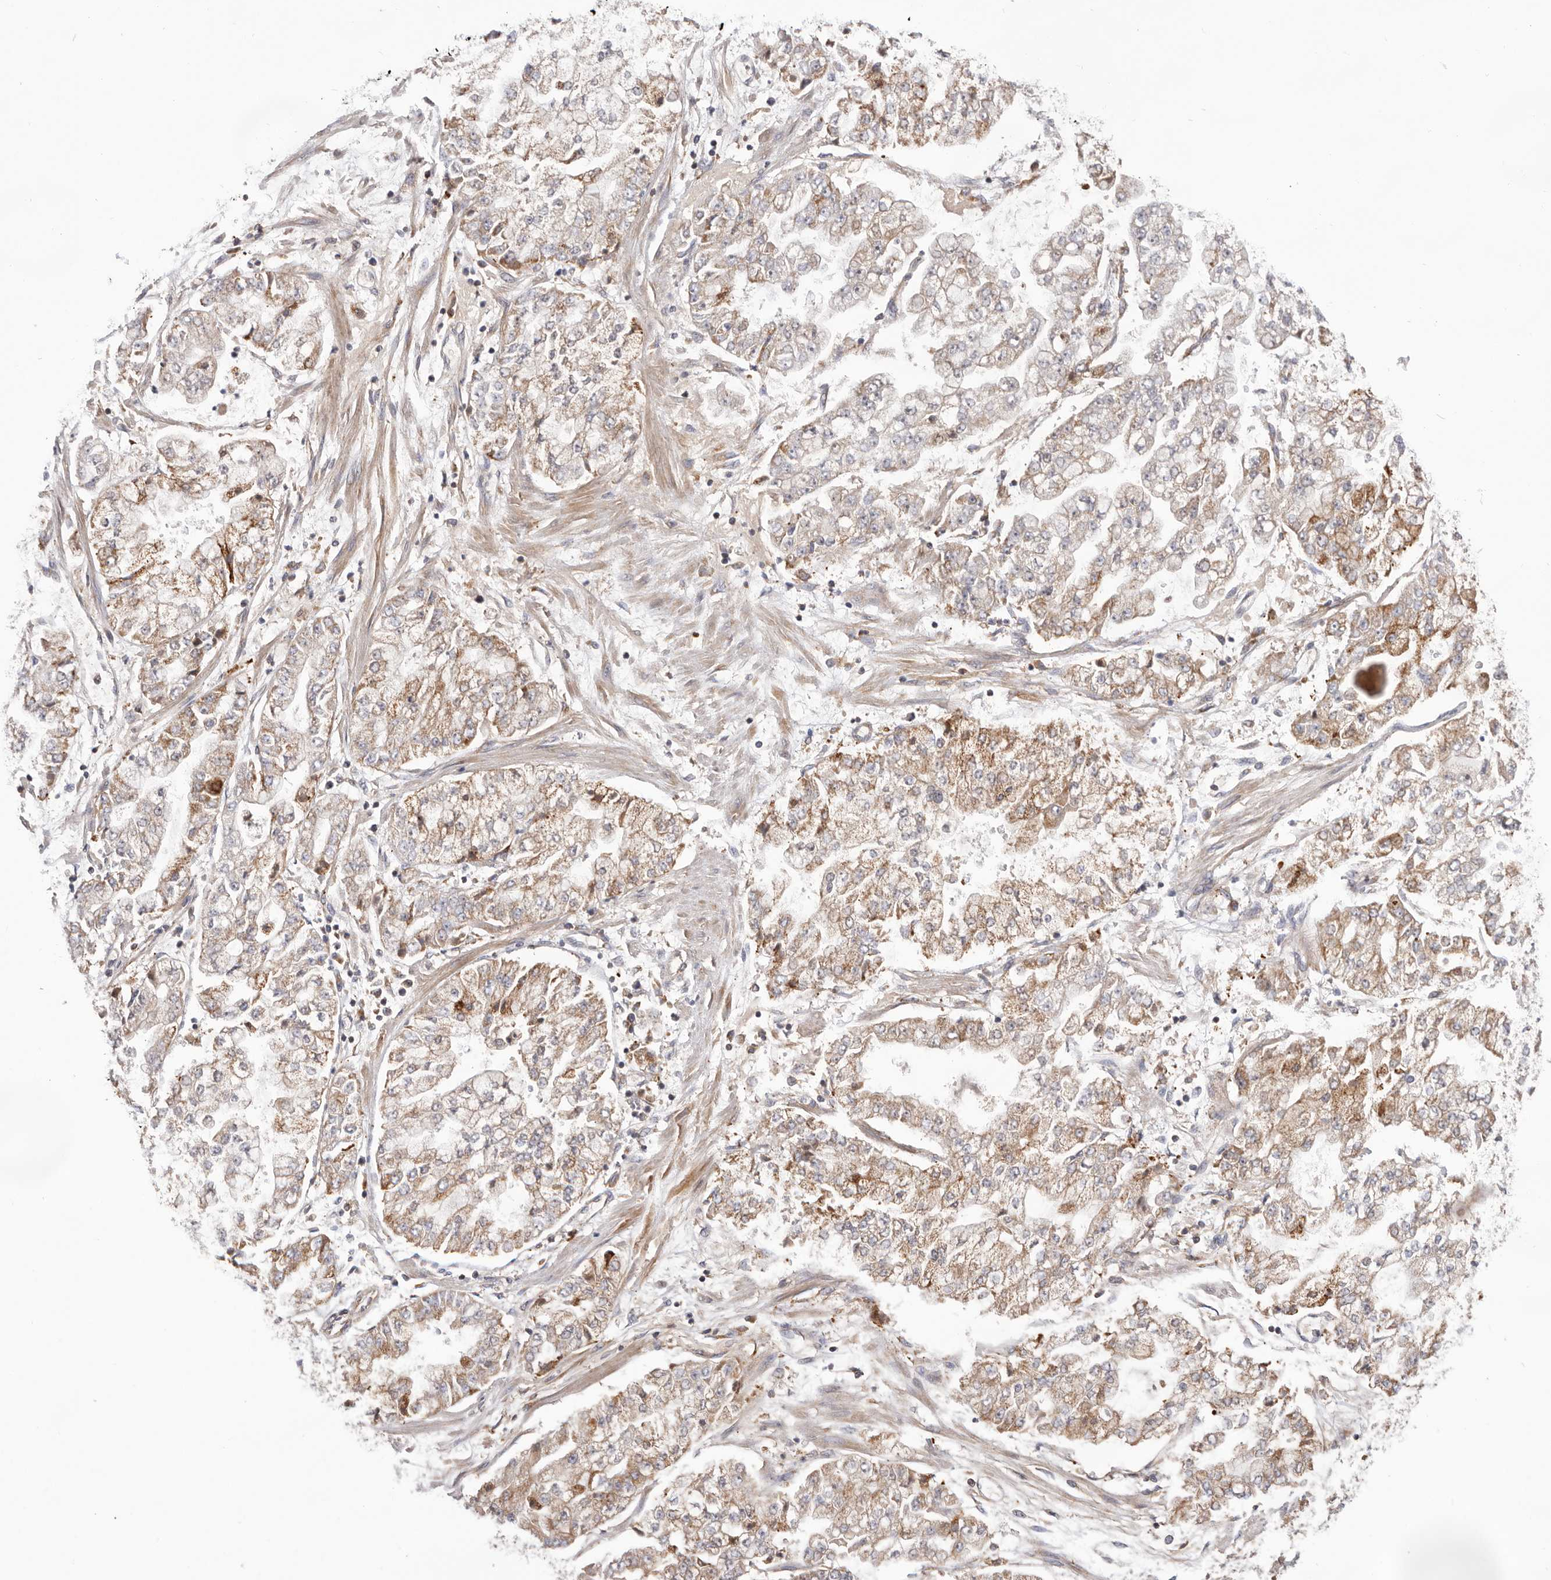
{"staining": {"intensity": "moderate", "quantity": ">75%", "location": "cytoplasmic/membranous"}, "tissue": "stomach cancer", "cell_type": "Tumor cells", "image_type": "cancer", "snomed": [{"axis": "morphology", "description": "Adenocarcinoma, NOS"}, {"axis": "topography", "description": "Stomach"}], "caption": "Immunohistochemistry (DAB) staining of human adenocarcinoma (stomach) displays moderate cytoplasmic/membranous protein positivity in approximately >75% of tumor cells.", "gene": "RNF213", "patient": {"sex": "male", "age": 76}}